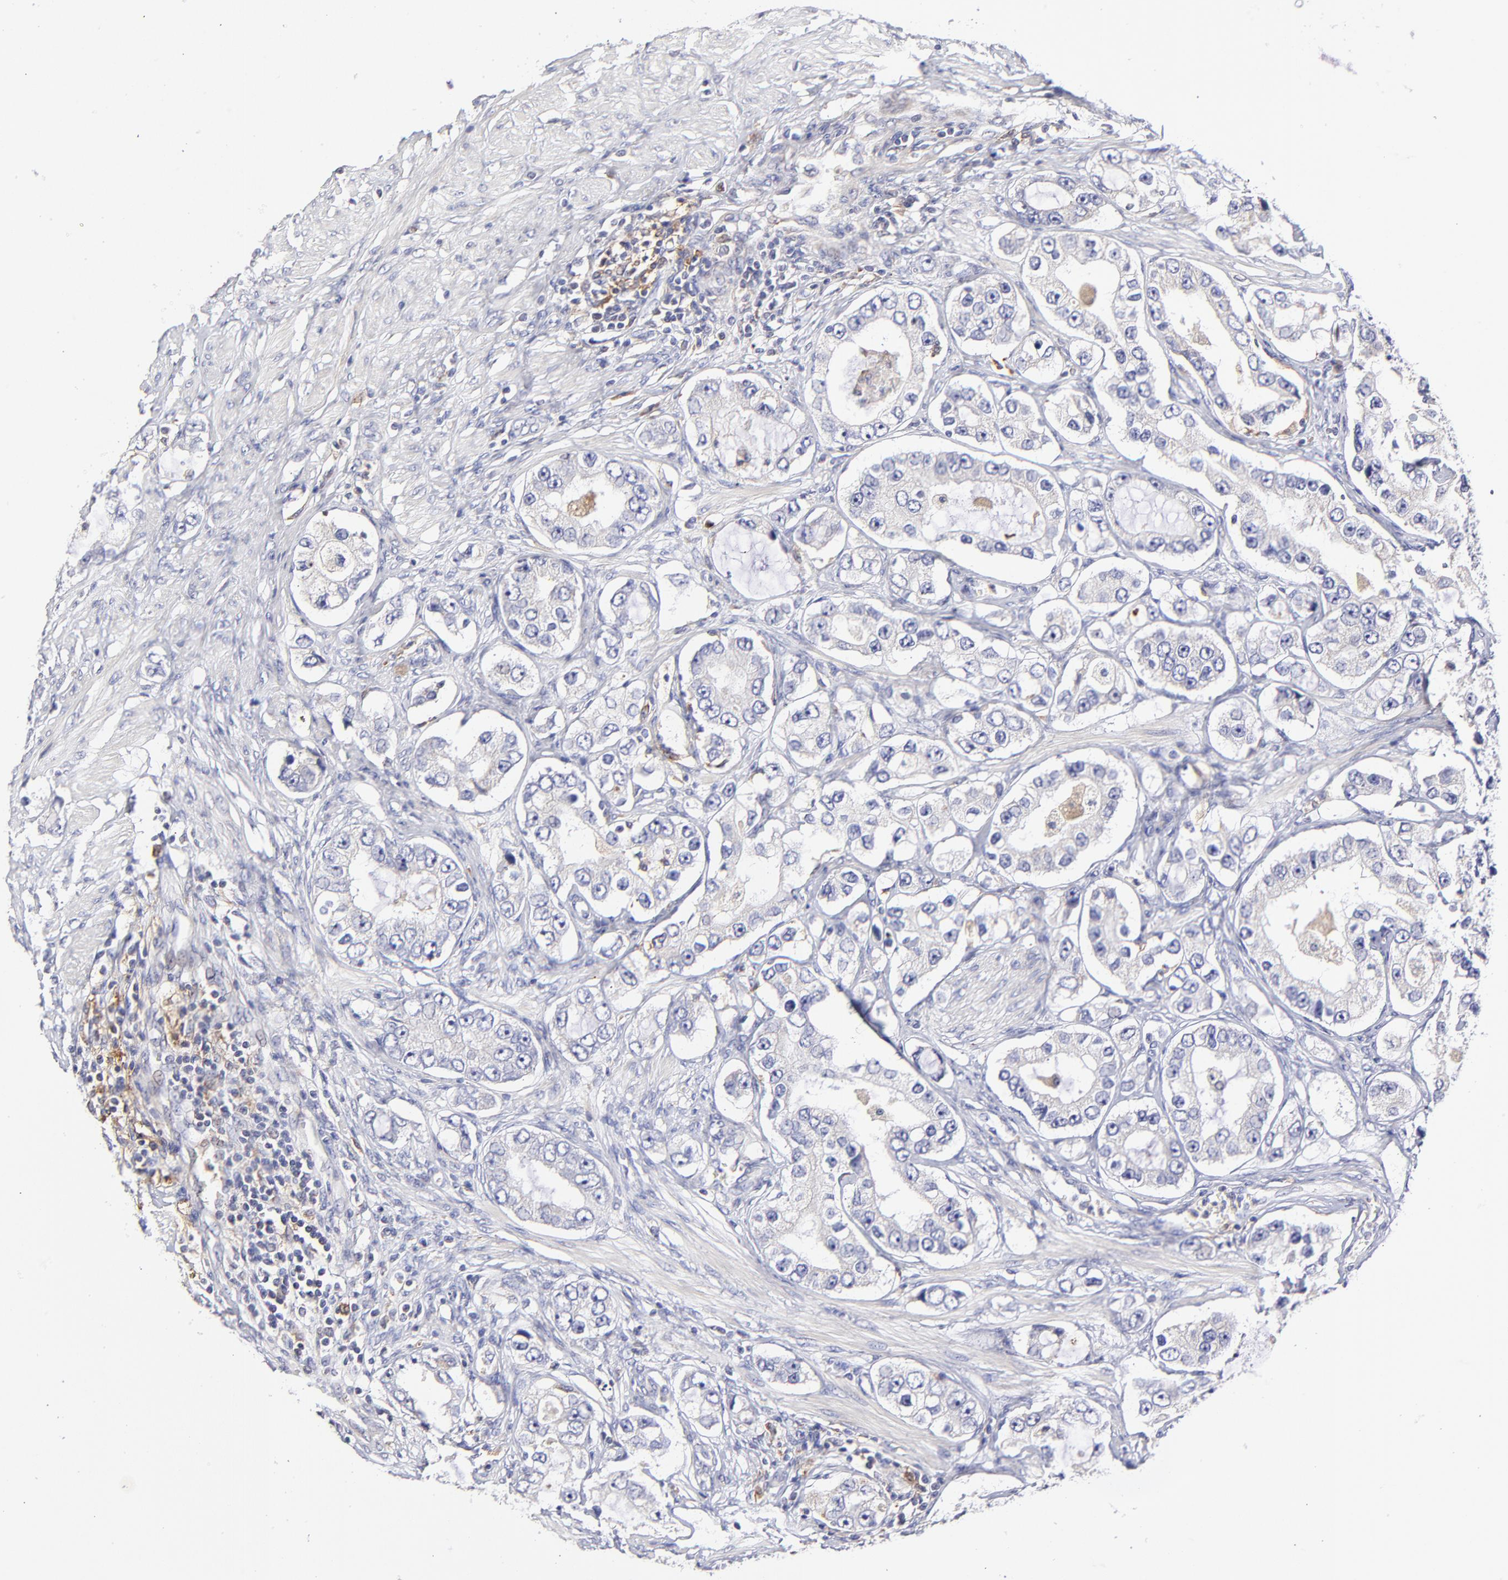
{"staining": {"intensity": "negative", "quantity": "none", "location": "none"}, "tissue": "prostate cancer", "cell_type": "Tumor cells", "image_type": "cancer", "snomed": [{"axis": "morphology", "description": "Adenocarcinoma, High grade"}, {"axis": "topography", "description": "Prostate"}], "caption": "High magnification brightfield microscopy of prostate cancer stained with DAB (brown) and counterstained with hematoxylin (blue): tumor cells show no significant expression.", "gene": "GCSAM", "patient": {"sex": "male", "age": 63}}